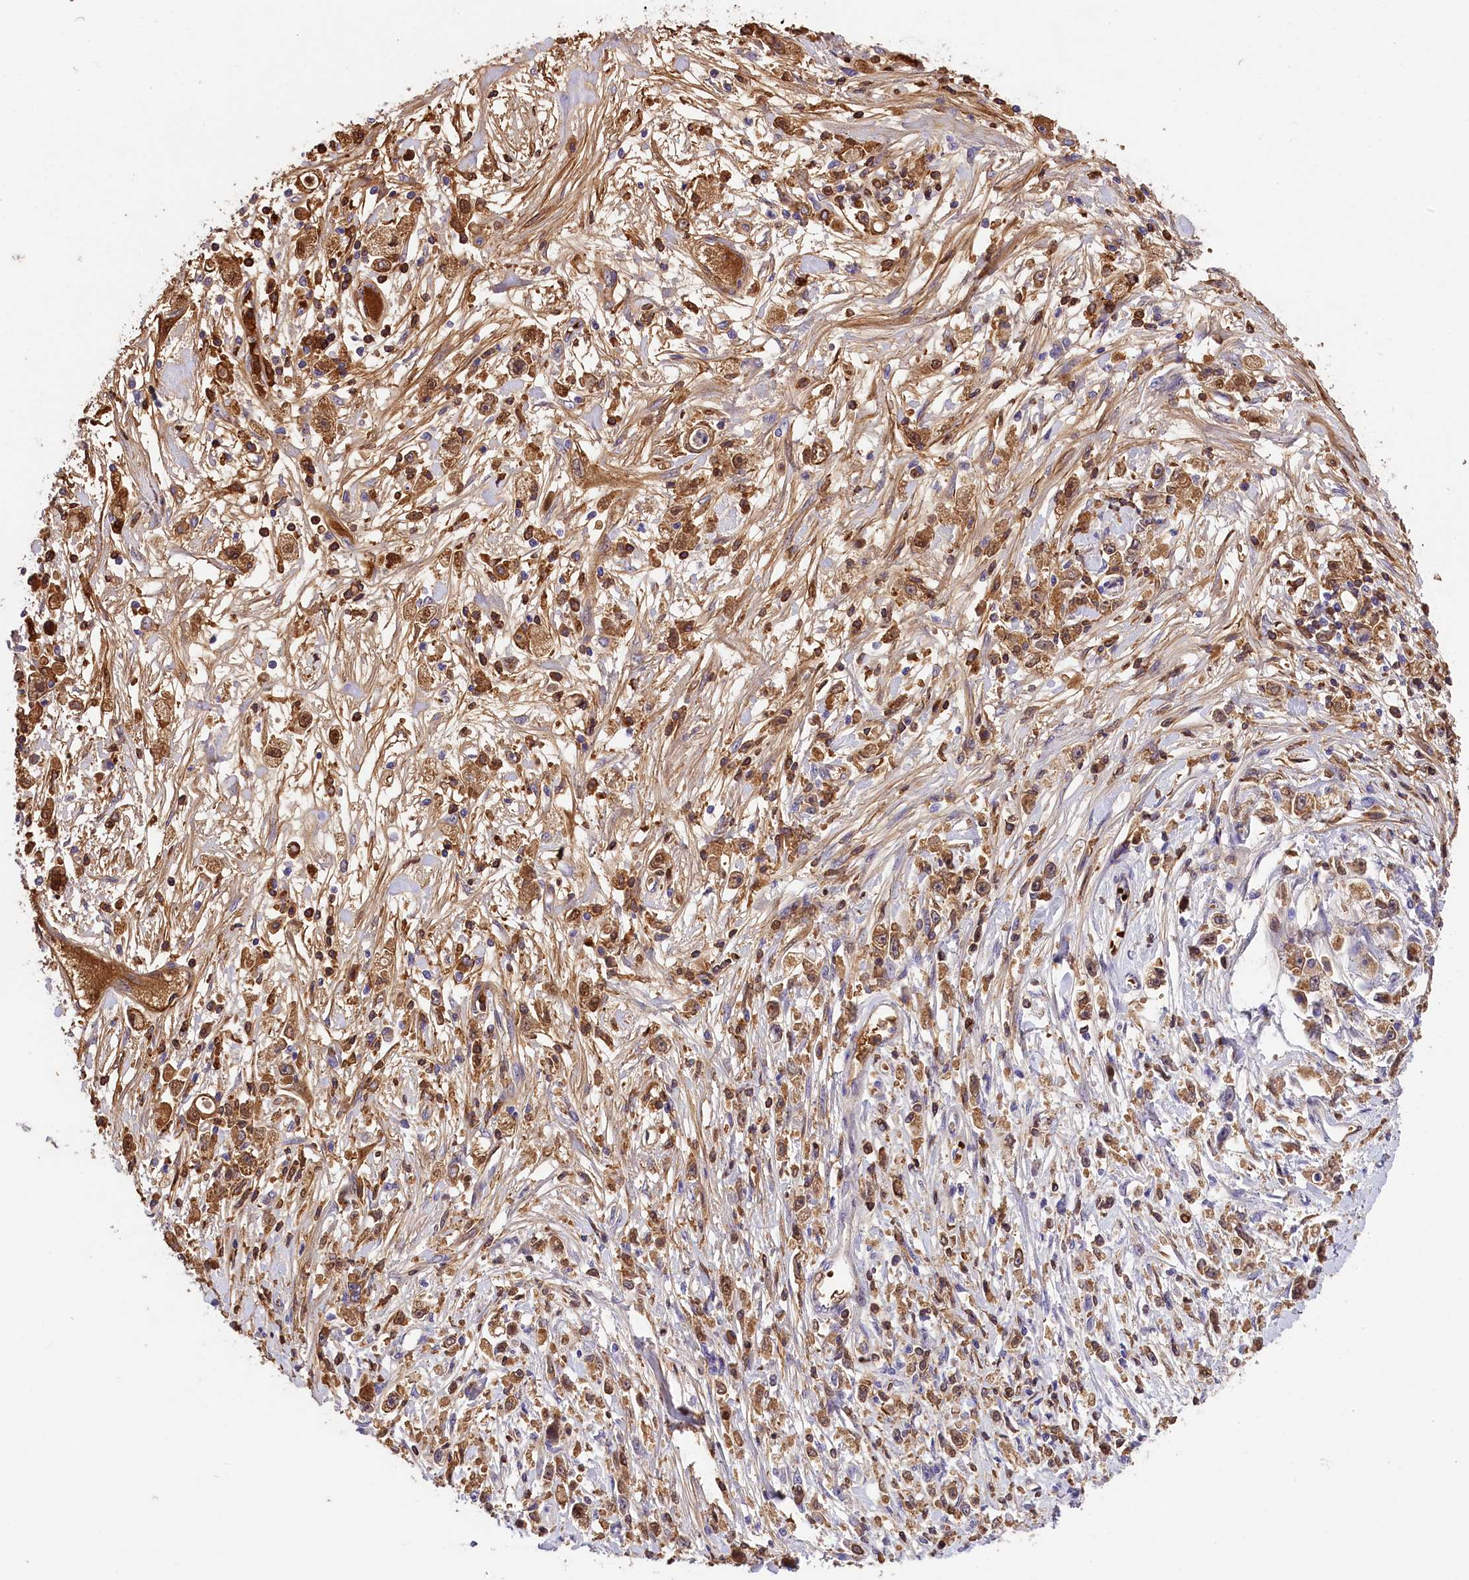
{"staining": {"intensity": "moderate", "quantity": ">75%", "location": "cytoplasmic/membranous"}, "tissue": "stomach cancer", "cell_type": "Tumor cells", "image_type": "cancer", "snomed": [{"axis": "morphology", "description": "Adenocarcinoma, NOS"}, {"axis": "topography", "description": "Stomach"}], "caption": "The immunohistochemical stain labels moderate cytoplasmic/membranous expression in tumor cells of stomach cancer tissue.", "gene": "PHAF1", "patient": {"sex": "female", "age": 59}}